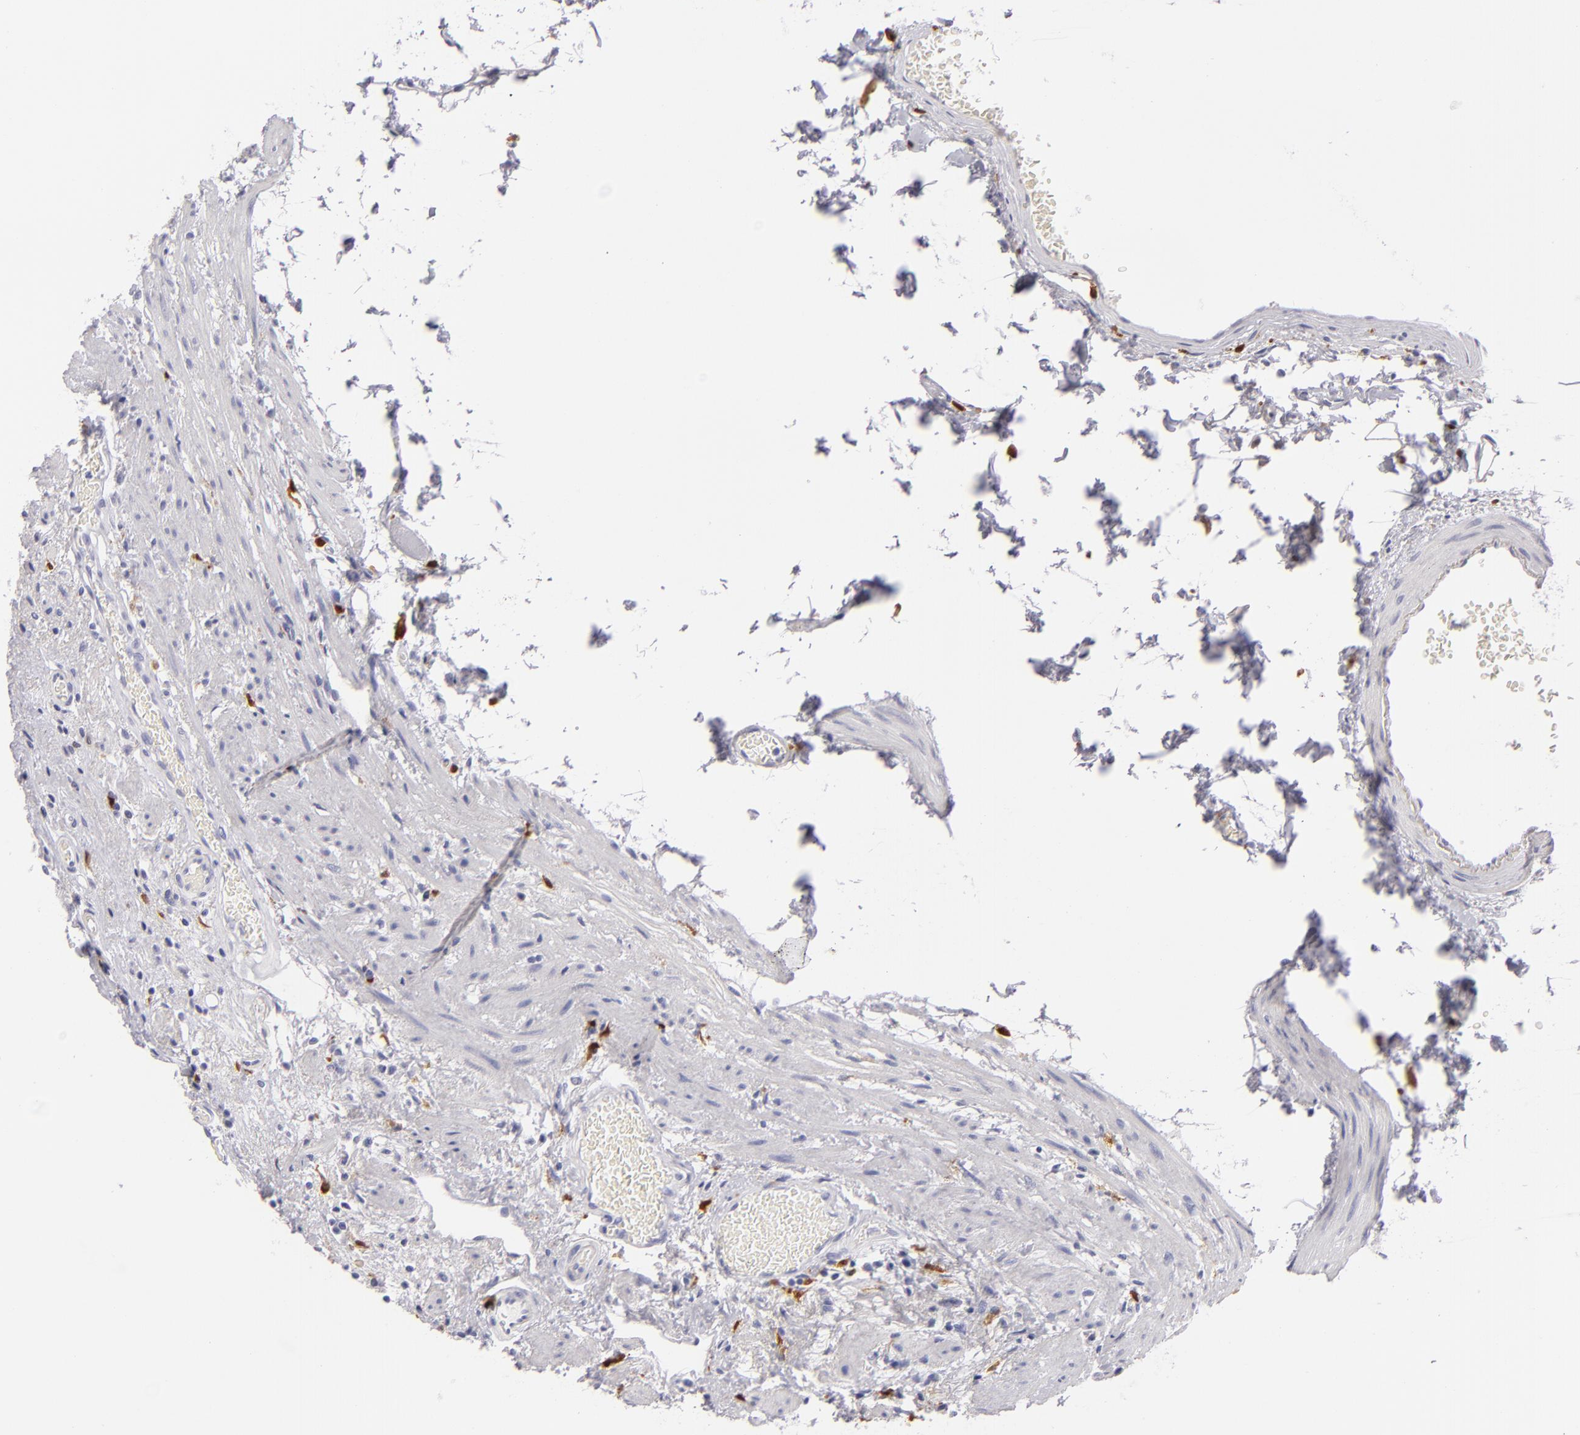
{"staining": {"intensity": "negative", "quantity": "none", "location": "none"}, "tissue": "stomach", "cell_type": "Glandular cells", "image_type": "normal", "snomed": [{"axis": "morphology", "description": "Normal tissue, NOS"}, {"axis": "morphology", "description": "Inflammation, NOS"}, {"axis": "topography", "description": "Stomach, lower"}], "caption": "Immunohistochemical staining of unremarkable stomach reveals no significant staining in glandular cells.", "gene": "F13A1", "patient": {"sex": "male", "age": 59}}